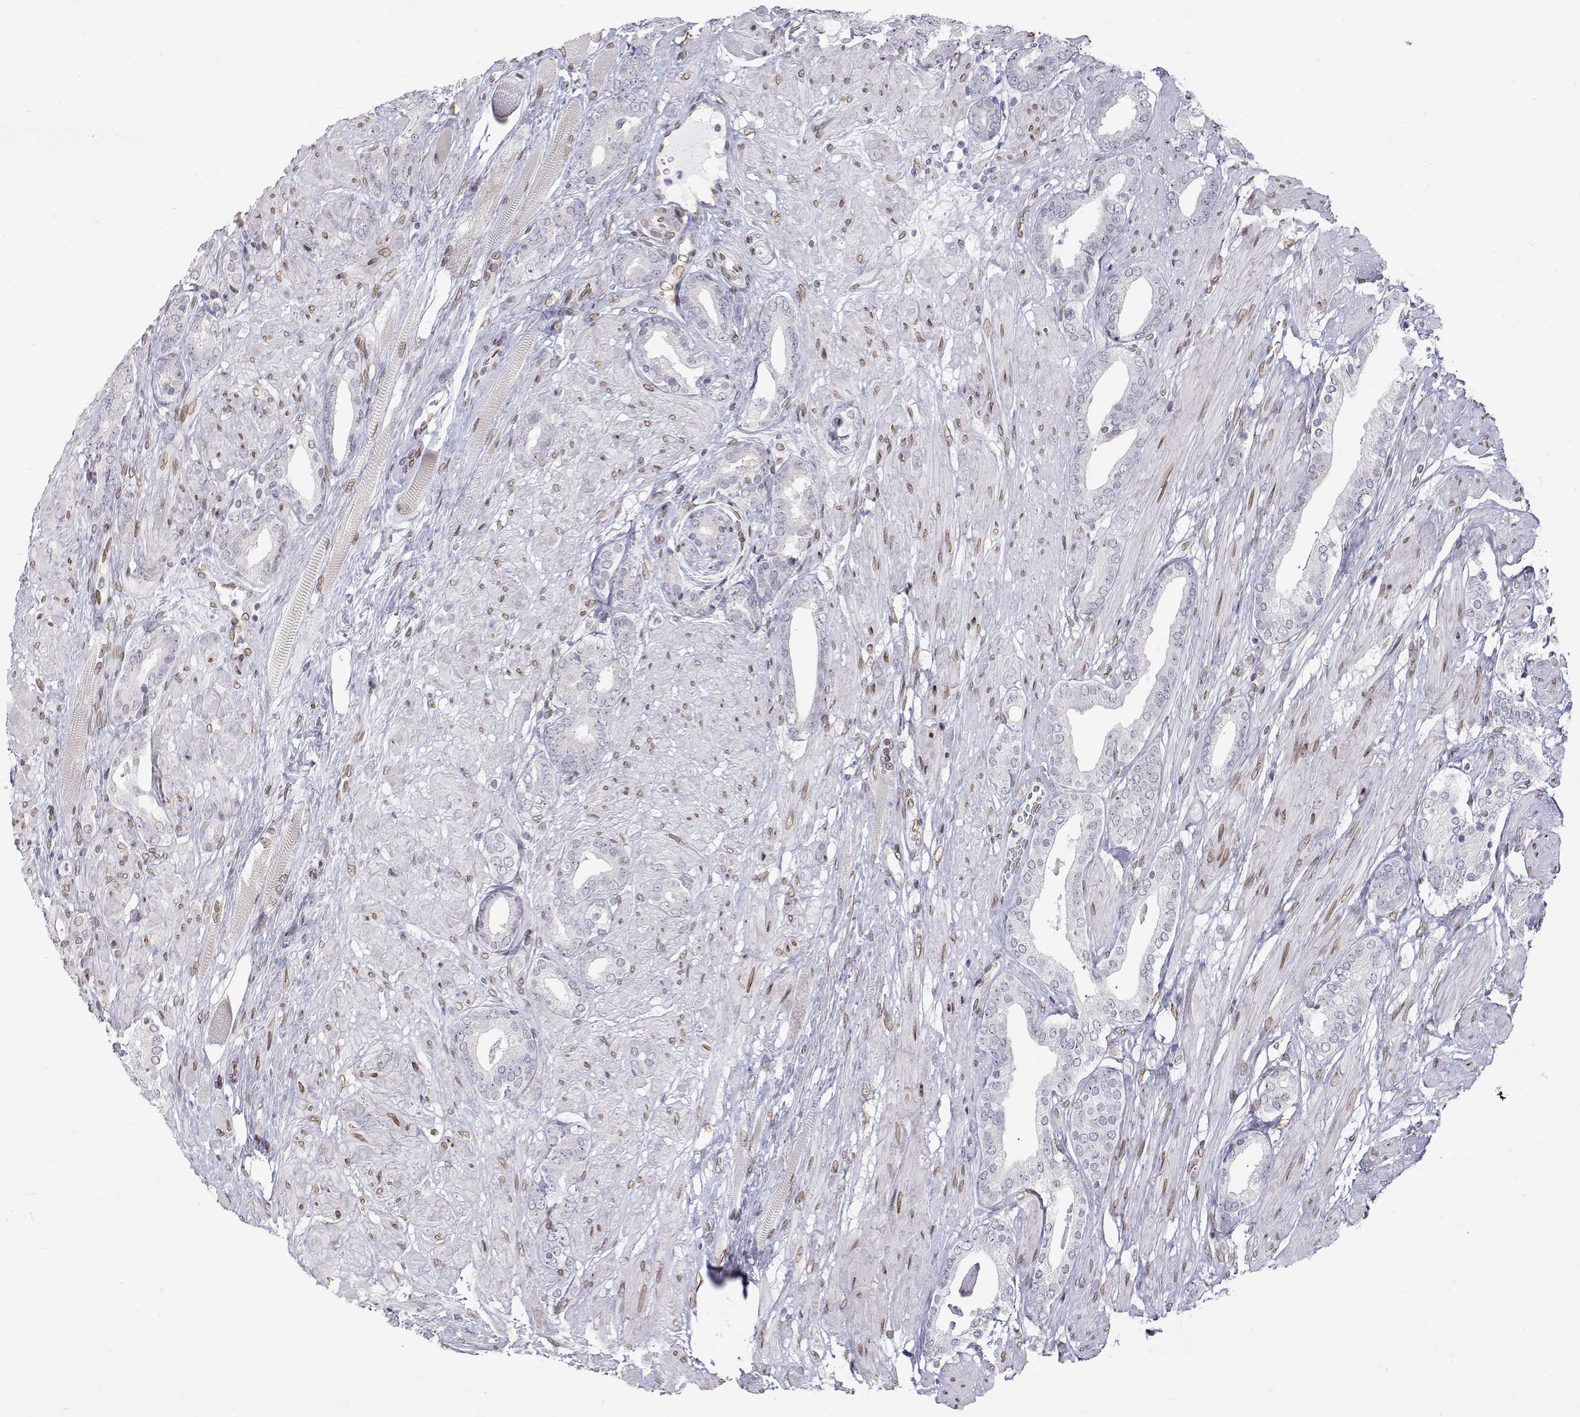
{"staining": {"intensity": "negative", "quantity": "none", "location": "none"}, "tissue": "prostate cancer", "cell_type": "Tumor cells", "image_type": "cancer", "snomed": [{"axis": "morphology", "description": "Adenocarcinoma, High grade"}, {"axis": "topography", "description": "Prostate"}], "caption": "High power microscopy micrograph of an immunohistochemistry (IHC) histopathology image of prostate adenocarcinoma (high-grade), revealing no significant positivity in tumor cells.", "gene": "ZNF532", "patient": {"sex": "male", "age": 56}}